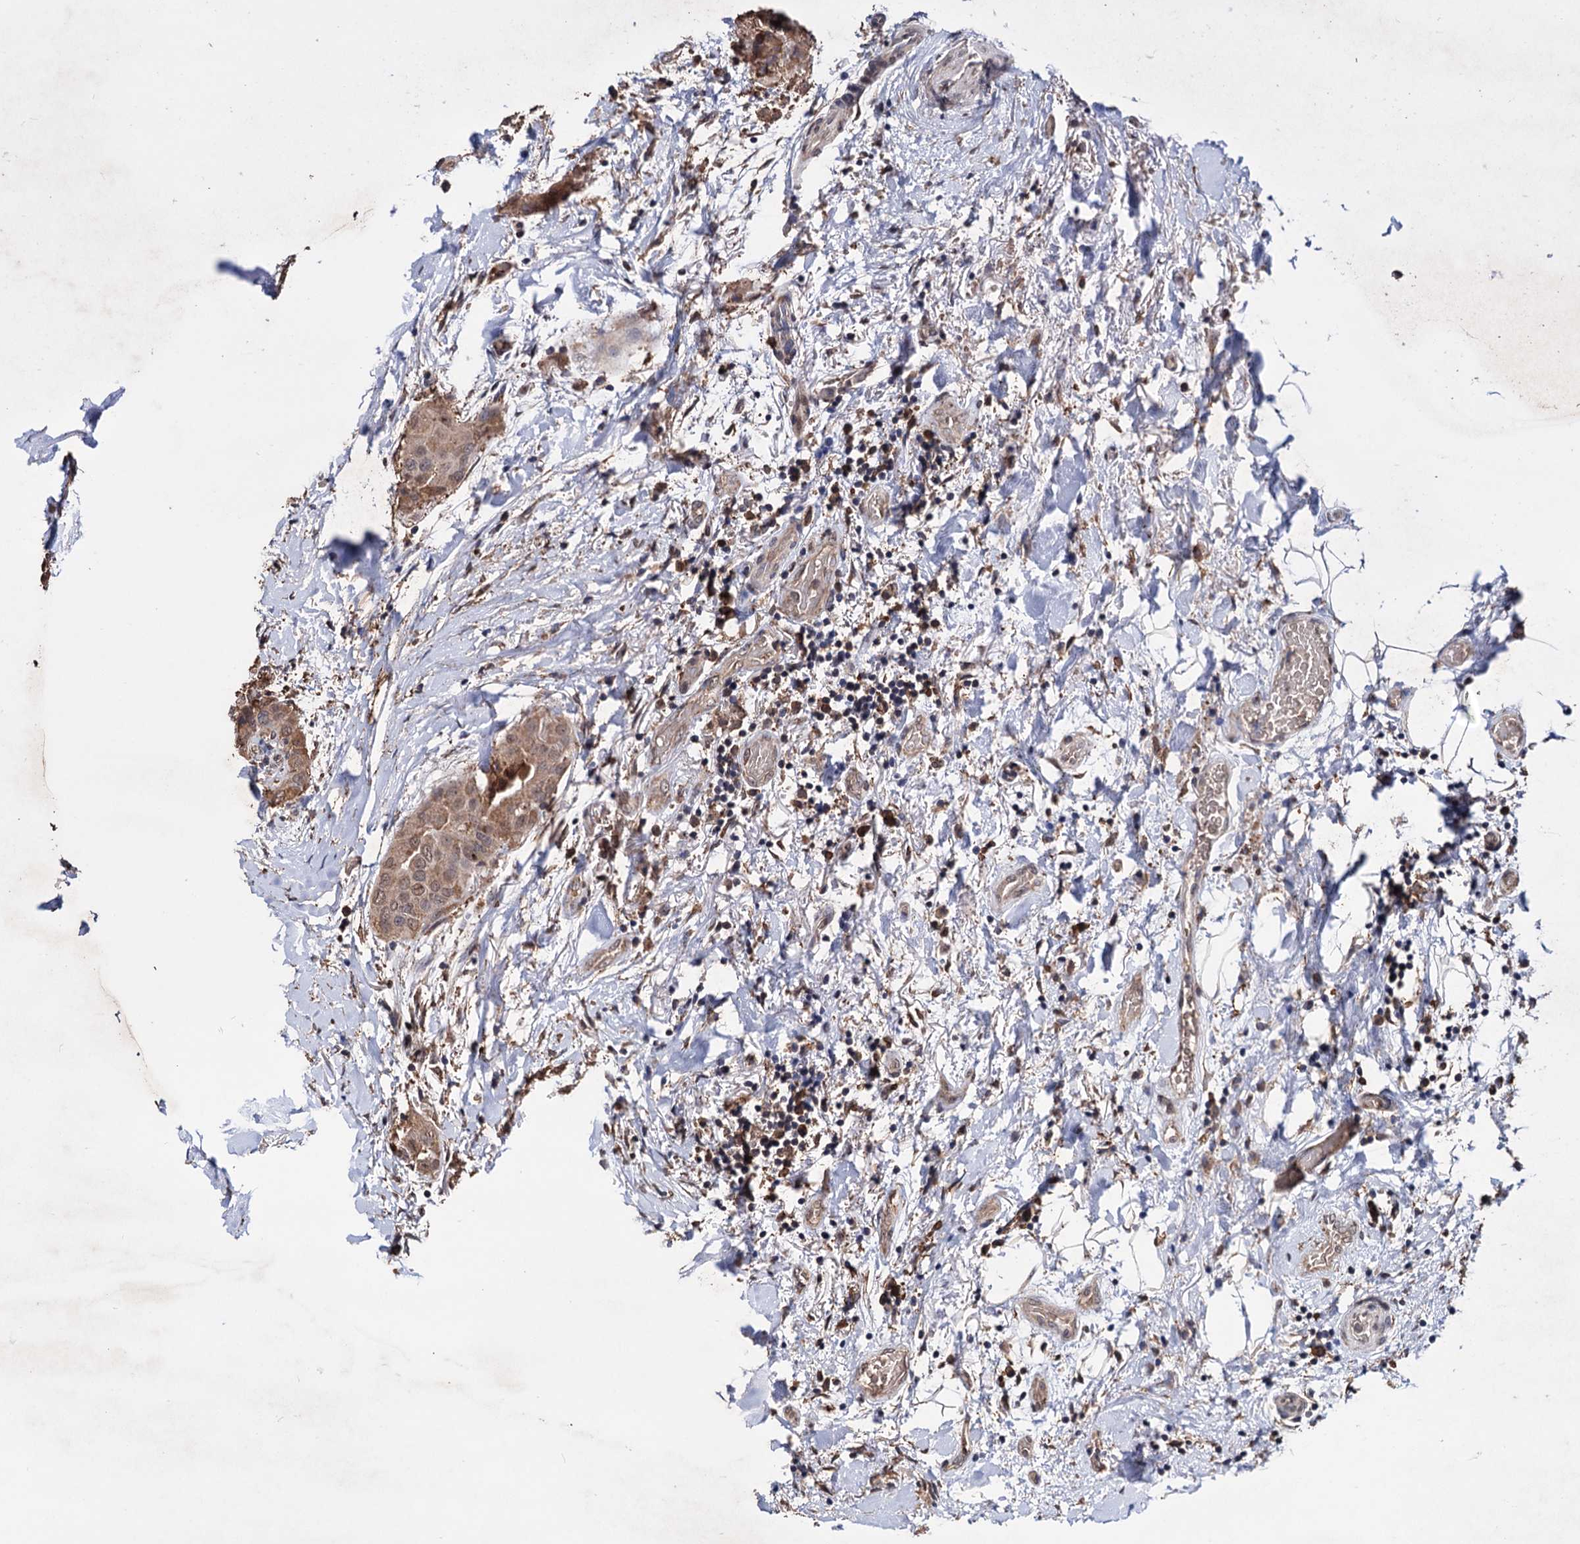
{"staining": {"intensity": "moderate", "quantity": ">75%", "location": "cytoplasmic/membranous,nuclear"}, "tissue": "thyroid cancer", "cell_type": "Tumor cells", "image_type": "cancer", "snomed": [{"axis": "morphology", "description": "Papillary adenocarcinoma, NOS"}, {"axis": "topography", "description": "Thyroid gland"}], "caption": "Papillary adenocarcinoma (thyroid) stained with DAB (3,3'-diaminobenzidine) IHC displays medium levels of moderate cytoplasmic/membranous and nuclear positivity in about >75% of tumor cells. Using DAB (3,3'-diaminobenzidine) (brown) and hematoxylin (blue) stains, captured at high magnification using brightfield microscopy.", "gene": "TBC1D12", "patient": {"sex": "male", "age": 33}}